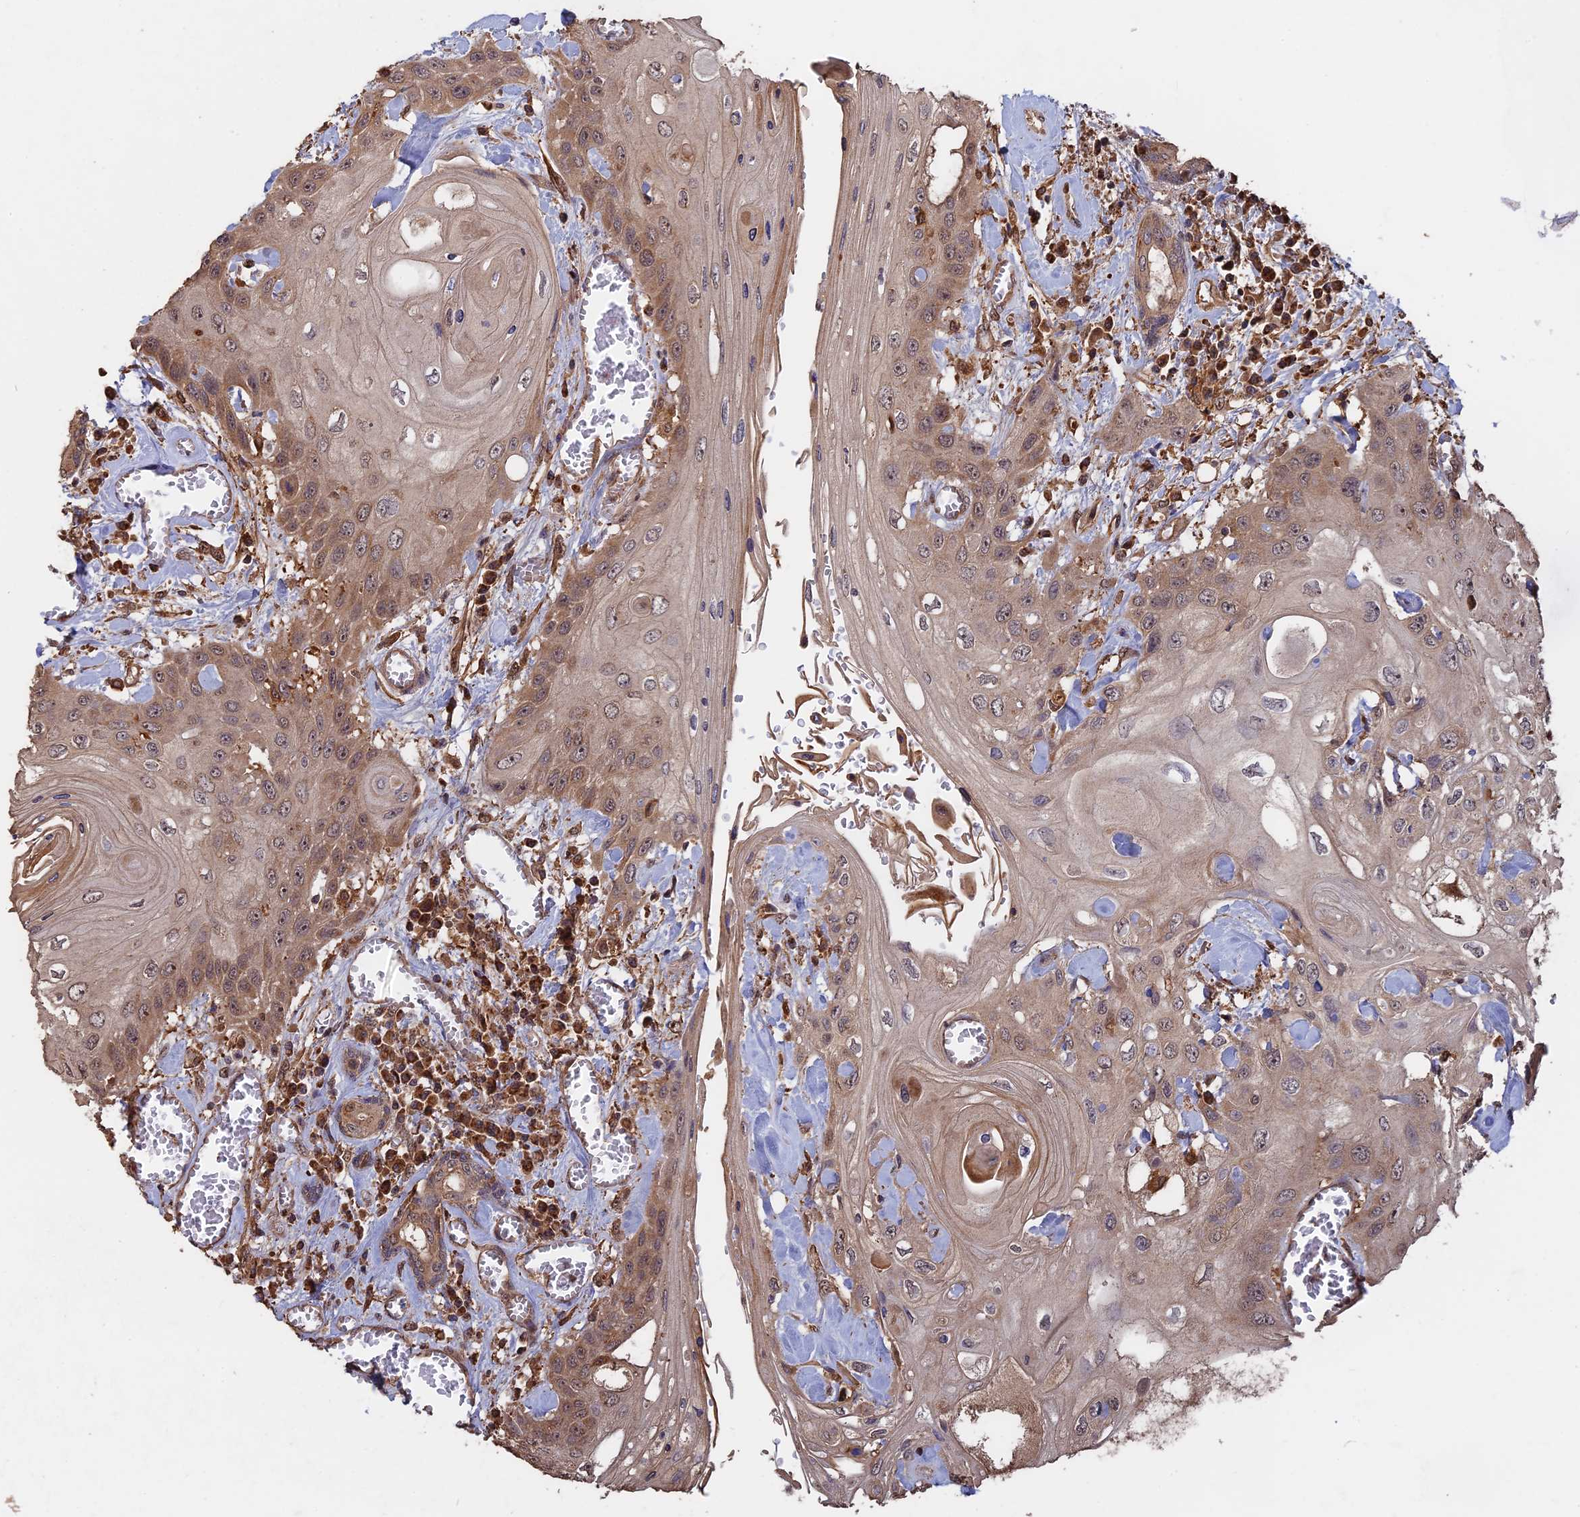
{"staining": {"intensity": "moderate", "quantity": "25%-75%", "location": "cytoplasmic/membranous,nuclear"}, "tissue": "head and neck cancer", "cell_type": "Tumor cells", "image_type": "cancer", "snomed": [{"axis": "morphology", "description": "Squamous cell carcinoma, NOS"}, {"axis": "topography", "description": "Head-Neck"}], "caption": "Immunohistochemical staining of head and neck cancer (squamous cell carcinoma) demonstrates moderate cytoplasmic/membranous and nuclear protein expression in about 25%-75% of tumor cells. The protein of interest is stained brown, and the nuclei are stained in blue (DAB (3,3'-diaminobenzidine) IHC with brightfield microscopy, high magnification).", "gene": "SAC3D1", "patient": {"sex": "female", "age": 43}}